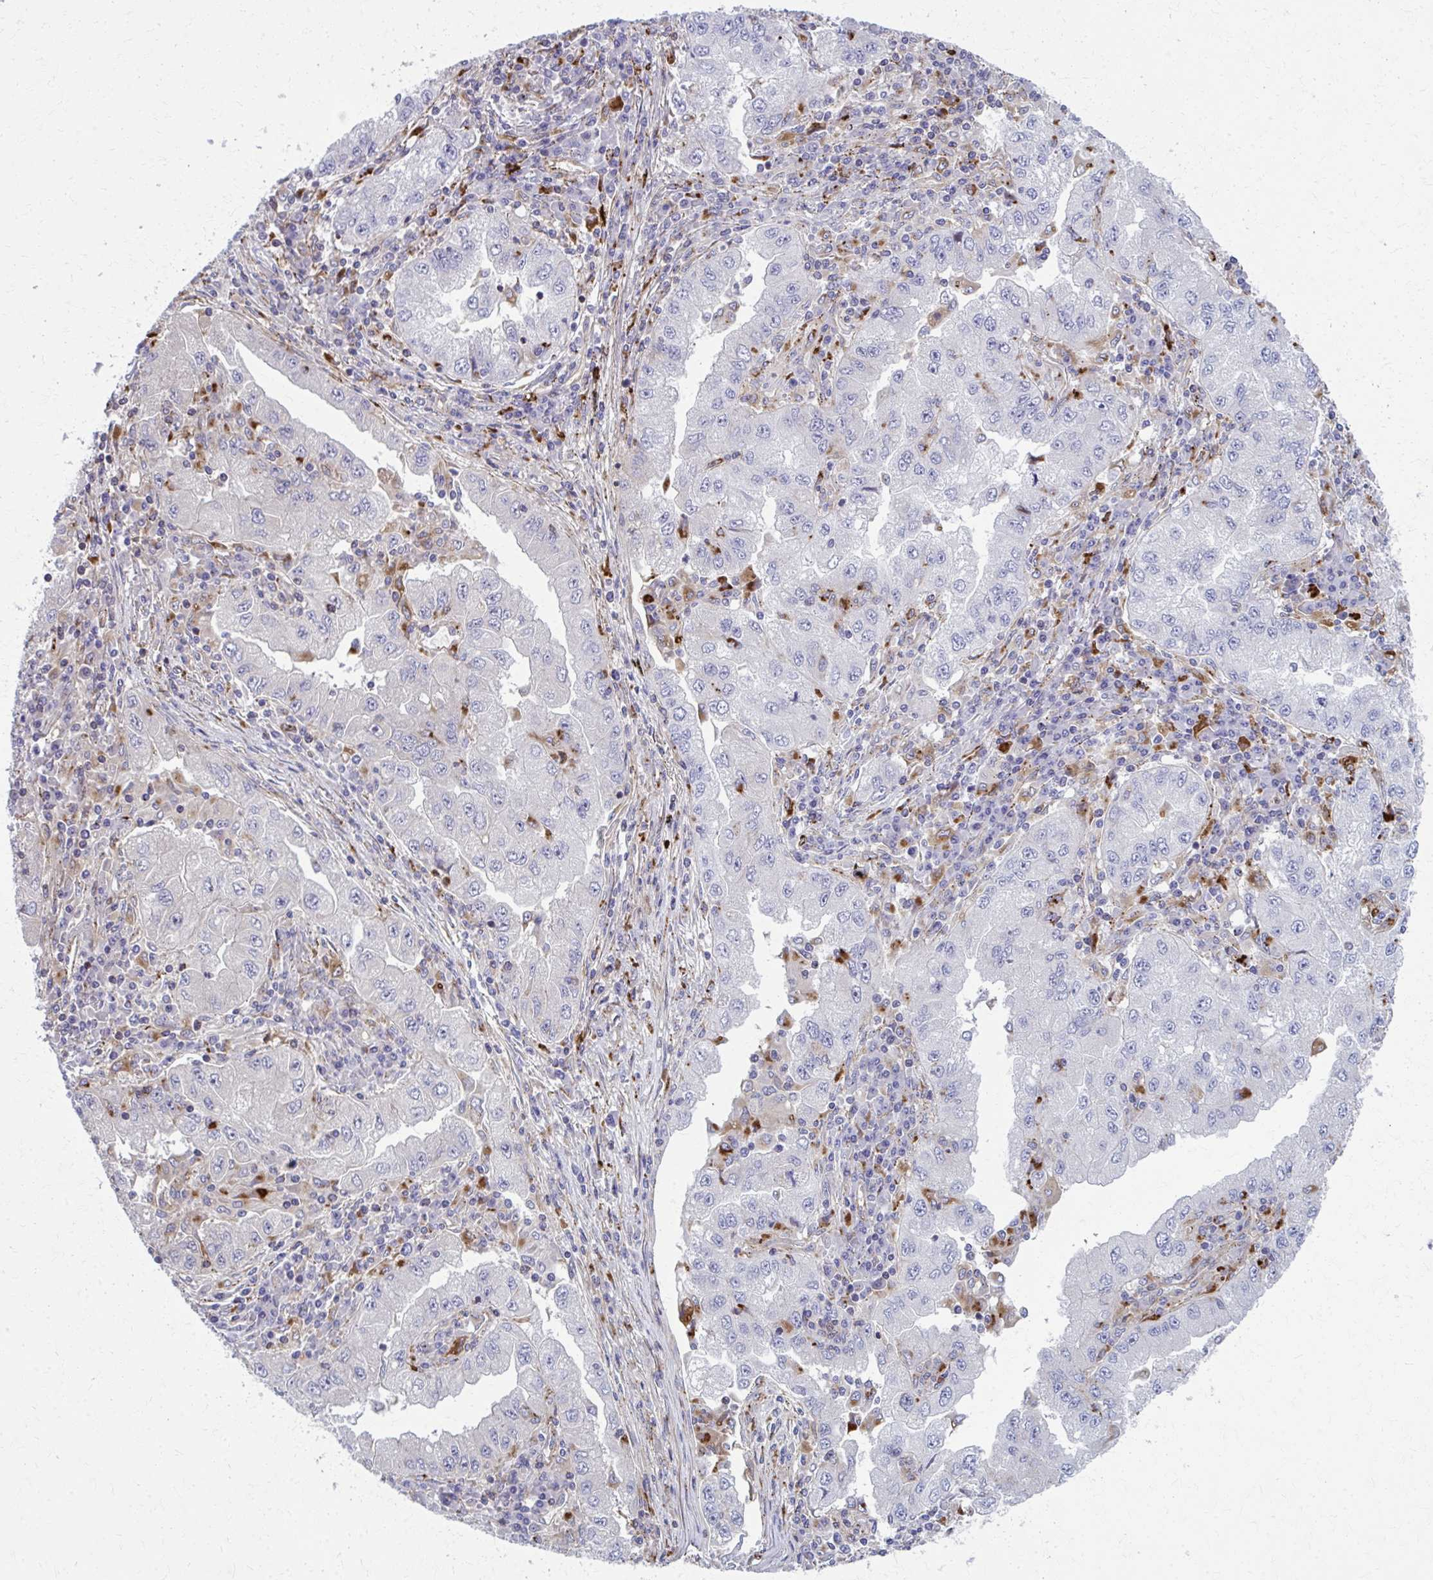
{"staining": {"intensity": "moderate", "quantity": ">75%", "location": "cytoplasmic/membranous"}, "tissue": "lung cancer", "cell_type": "Tumor cells", "image_type": "cancer", "snomed": [{"axis": "morphology", "description": "Adenocarcinoma, NOS"}, {"axis": "morphology", "description": "Adenocarcinoma primary or metastatic"}, {"axis": "topography", "description": "Lung"}], "caption": "Immunohistochemistry (IHC) histopathology image of neoplastic tissue: human lung cancer stained using IHC exhibits medium levels of moderate protein expression localized specifically in the cytoplasmic/membranous of tumor cells, appearing as a cytoplasmic/membranous brown color.", "gene": "LRRC4B", "patient": {"sex": "male", "age": 74}}